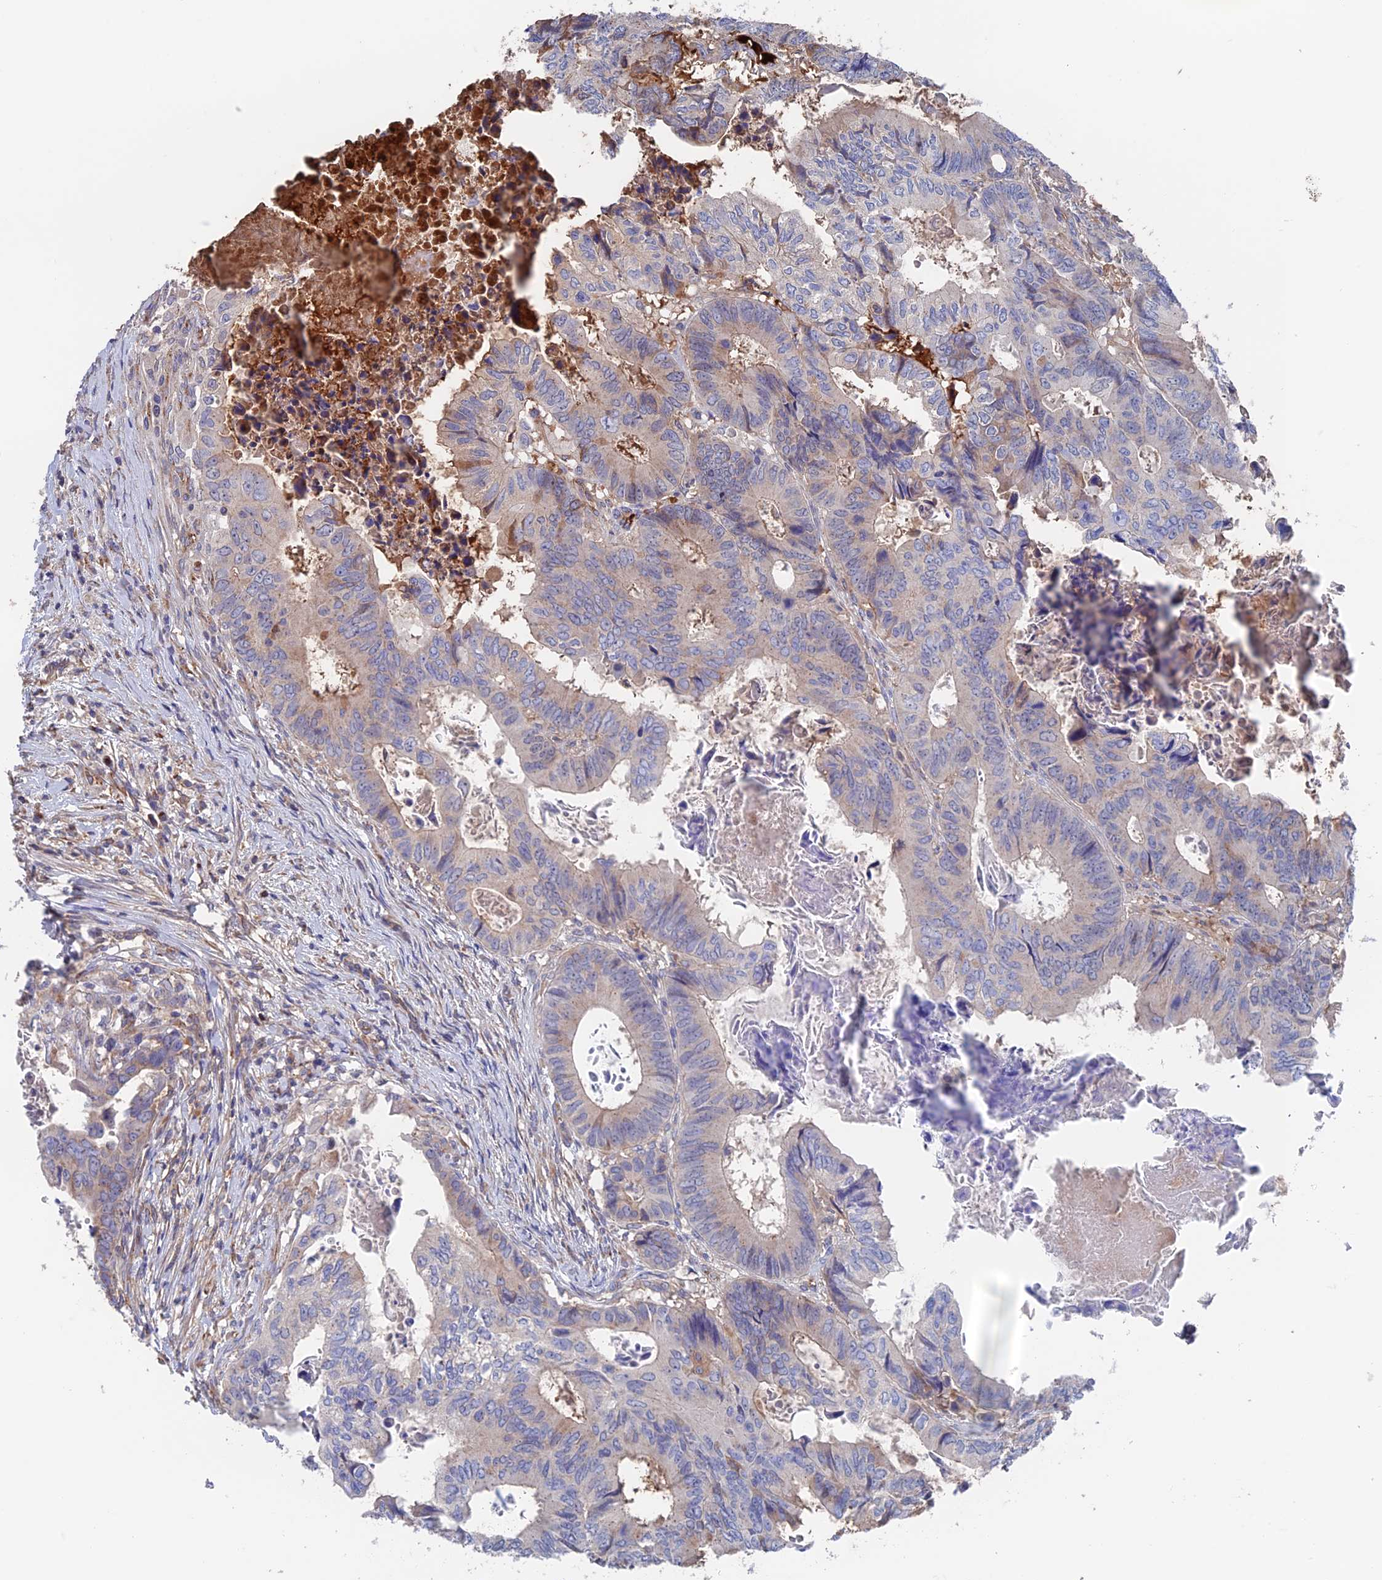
{"staining": {"intensity": "moderate", "quantity": "<25%", "location": "cytoplasmic/membranous"}, "tissue": "colorectal cancer", "cell_type": "Tumor cells", "image_type": "cancer", "snomed": [{"axis": "morphology", "description": "Adenocarcinoma, NOS"}, {"axis": "topography", "description": "Colon"}], "caption": "Brown immunohistochemical staining in colorectal adenocarcinoma displays moderate cytoplasmic/membranous positivity in approximately <25% of tumor cells. (IHC, brightfield microscopy, high magnification).", "gene": "HPF1", "patient": {"sex": "male", "age": 85}}